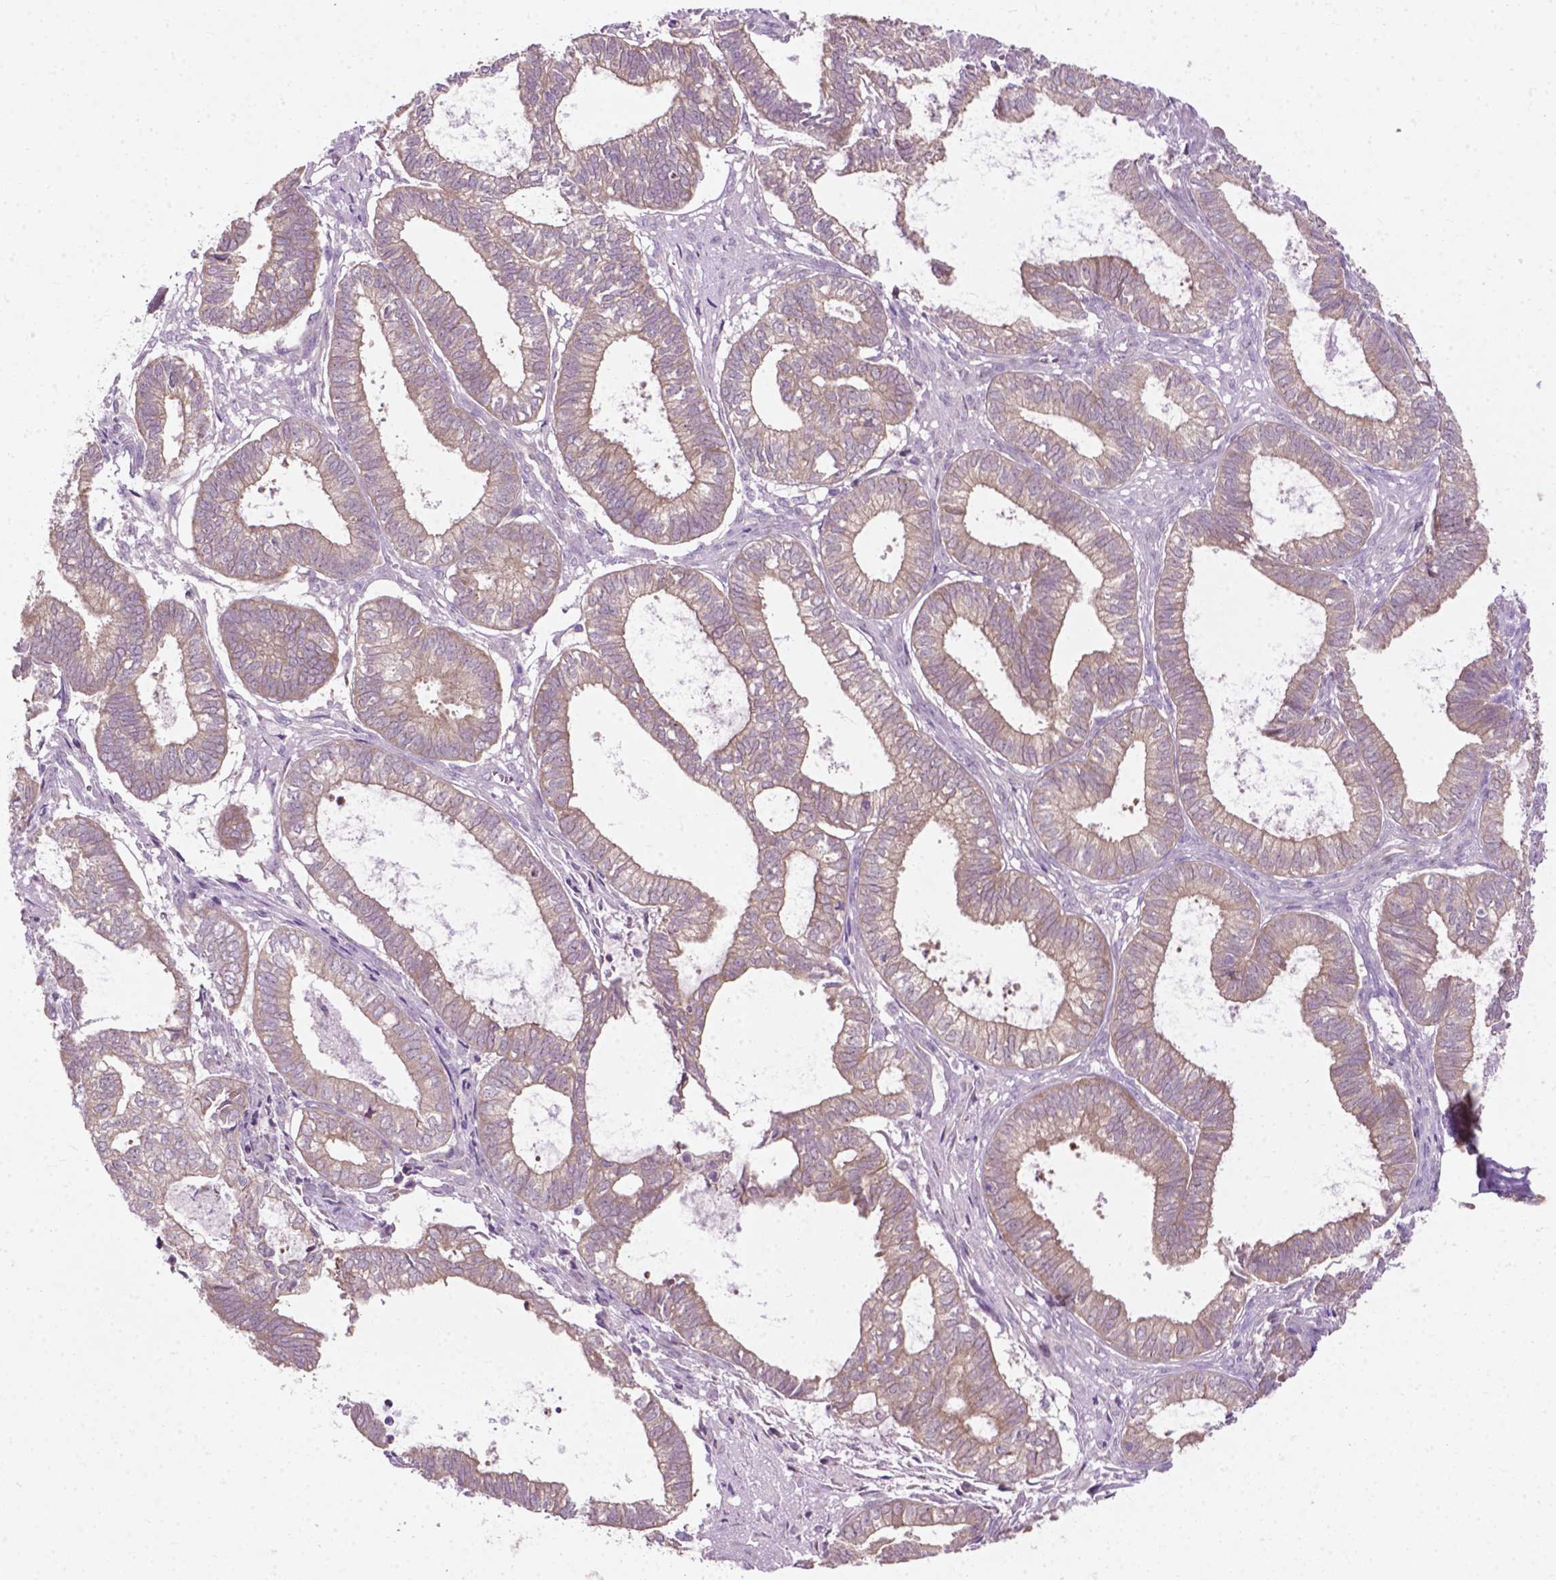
{"staining": {"intensity": "weak", "quantity": "25%-75%", "location": "cytoplasmic/membranous"}, "tissue": "ovarian cancer", "cell_type": "Tumor cells", "image_type": "cancer", "snomed": [{"axis": "morphology", "description": "Carcinoma, endometroid"}, {"axis": "topography", "description": "Ovary"}], "caption": "Ovarian cancer (endometroid carcinoma) stained with immunohistochemistry demonstrates weak cytoplasmic/membranous positivity in about 25%-75% of tumor cells.", "gene": "MZT1", "patient": {"sex": "female", "age": 64}}